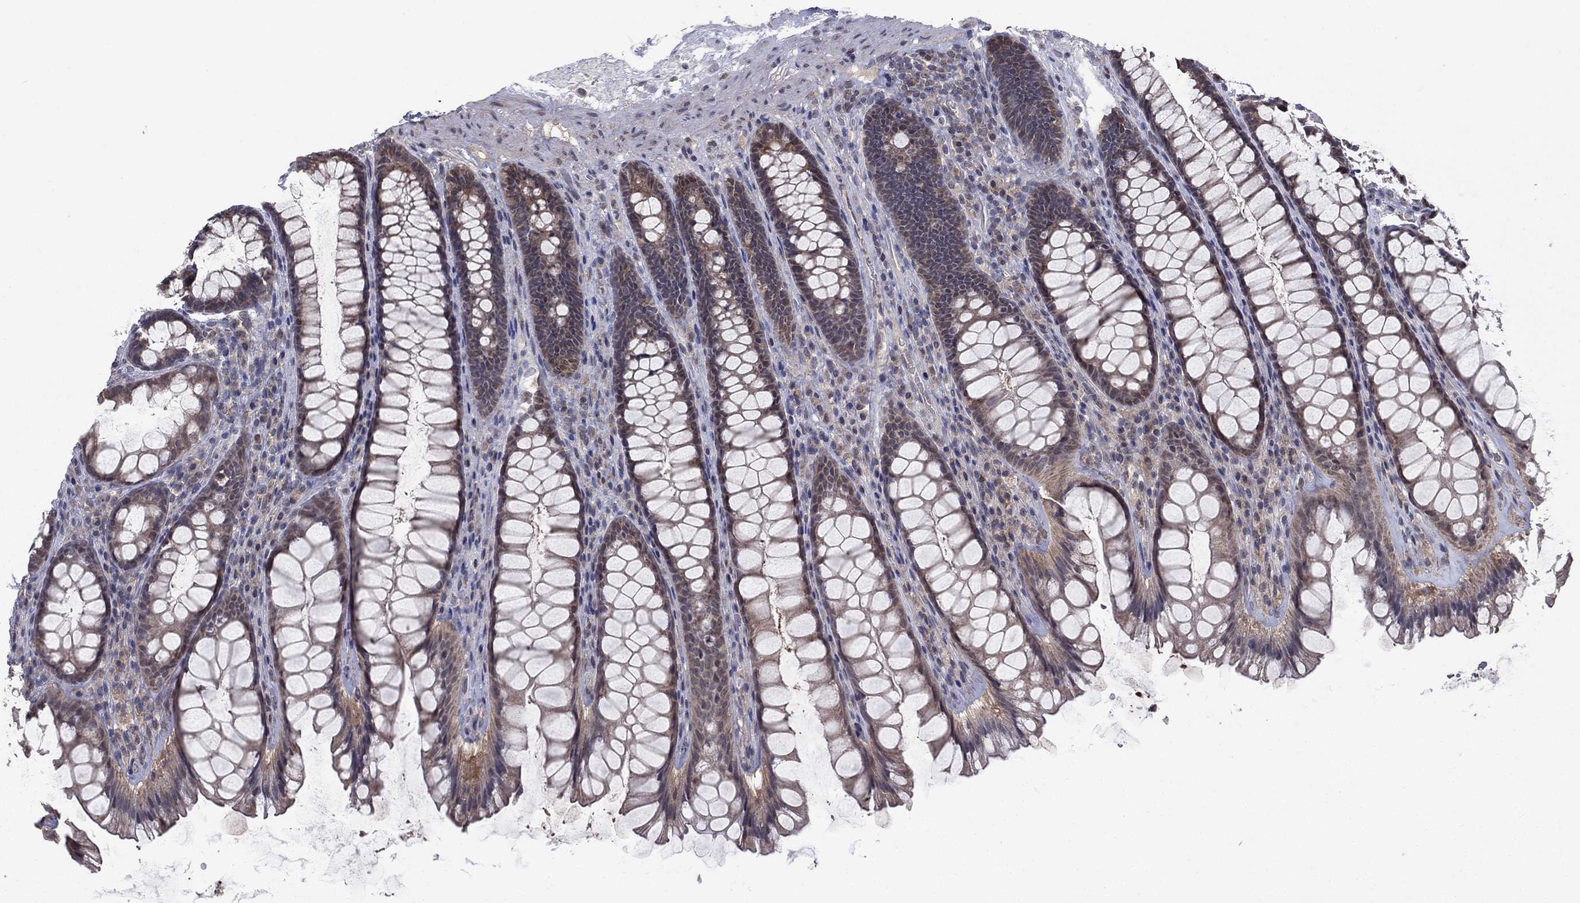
{"staining": {"intensity": "moderate", "quantity": "<25%", "location": "cytoplasmic/membranous"}, "tissue": "rectum", "cell_type": "Glandular cells", "image_type": "normal", "snomed": [{"axis": "morphology", "description": "Normal tissue, NOS"}, {"axis": "topography", "description": "Rectum"}], "caption": "Immunohistochemistry of unremarkable human rectum reveals low levels of moderate cytoplasmic/membranous staining in approximately <25% of glandular cells.", "gene": "GRHPR", "patient": {"sex": "male", "age": 72}}